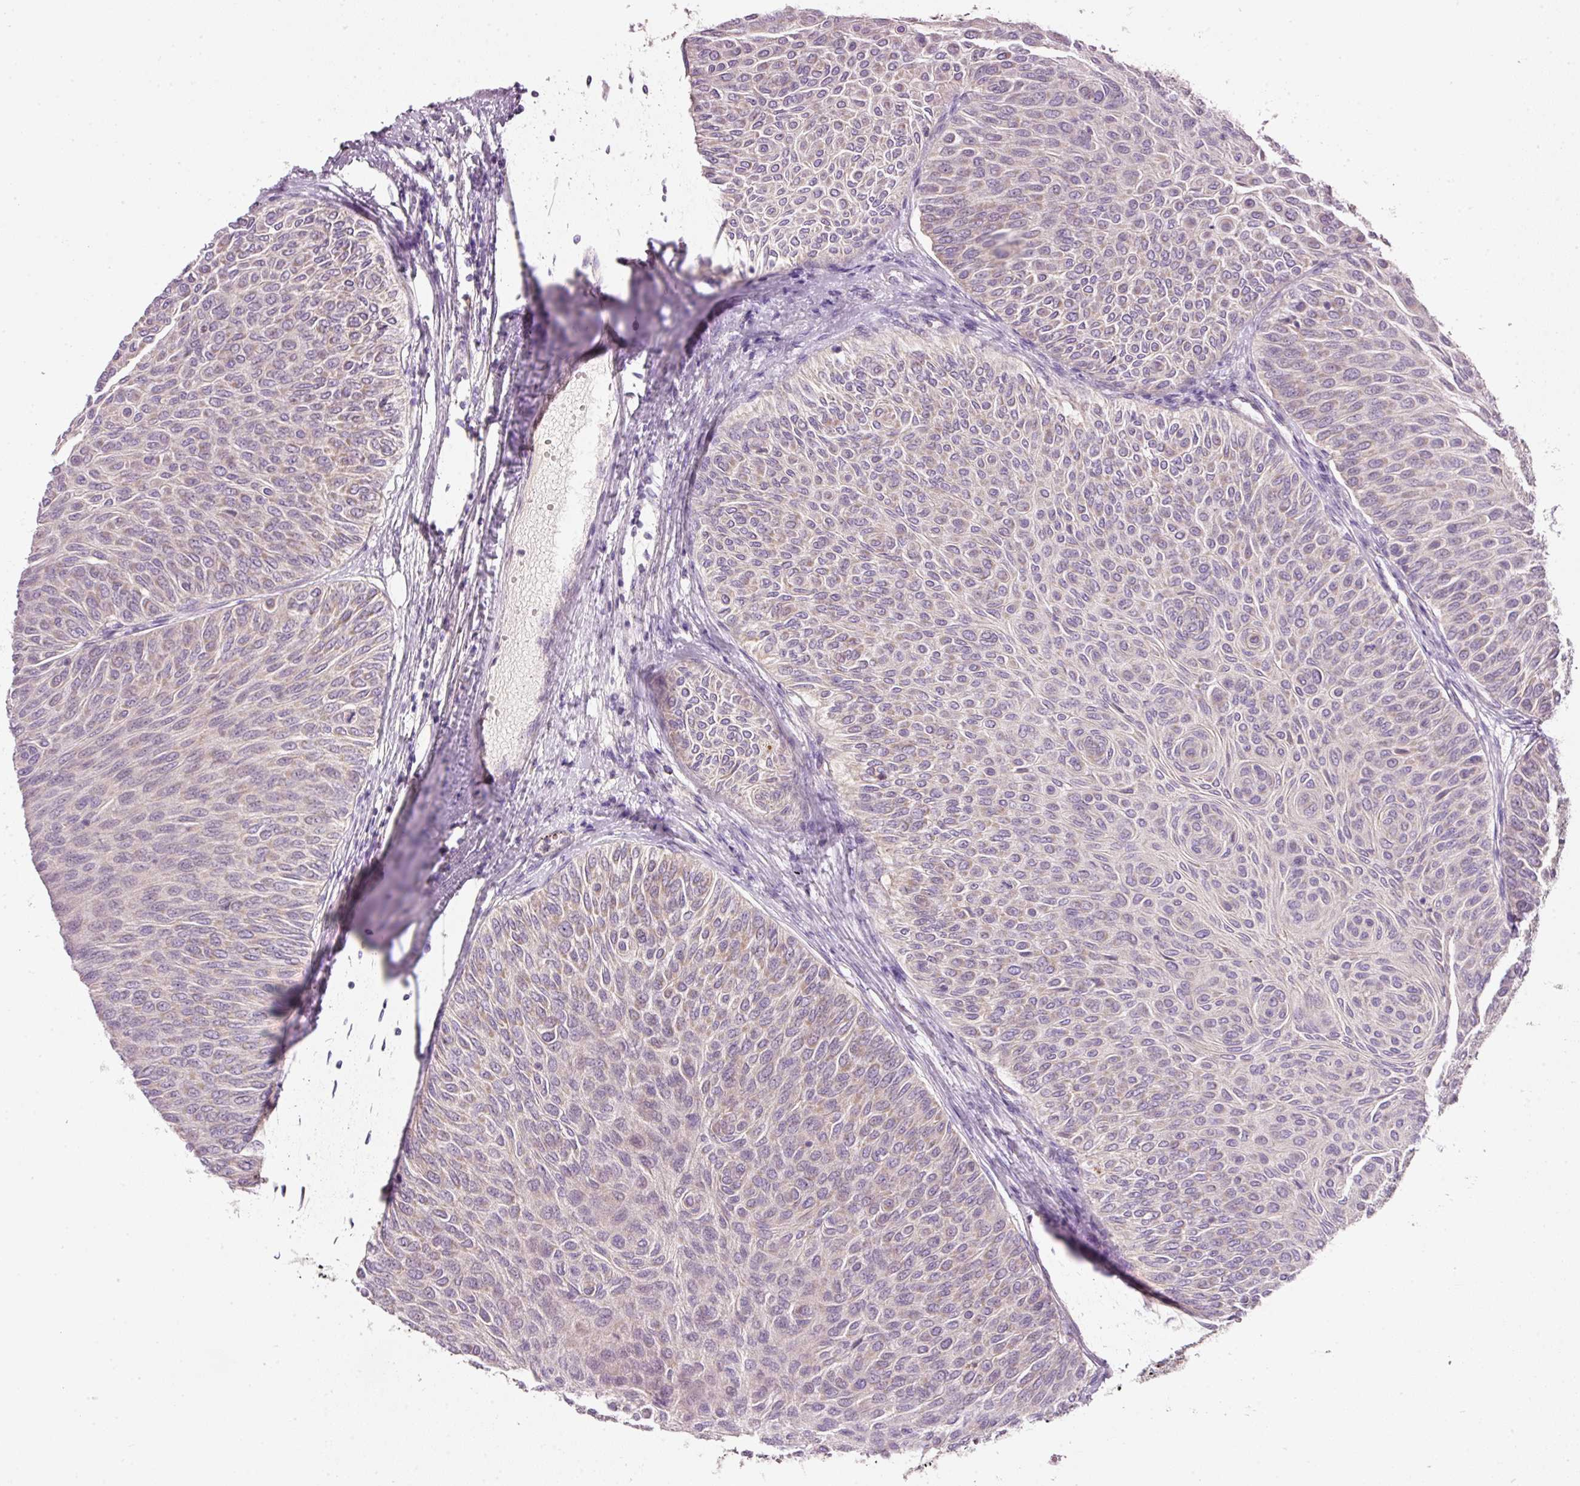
{"staining": {"intensity": "negative", "quantity": "none", "location": "none"}, "tissue": "urothelial cancer", "cell_type": "Tumor cells", "image_type": "cancer", "snomed": [{"axis": "morphology", "description": "Urothelial carcinoma, Low grade"}, {"axis": "topography", "description": "Urinary bladder"}], "caption": "Tumor cells are negative for brown protein staining in urothelial carcinoma (low-grade).", "gene": "FAM78B", "patient": {"sex": "male", "age": 78}}